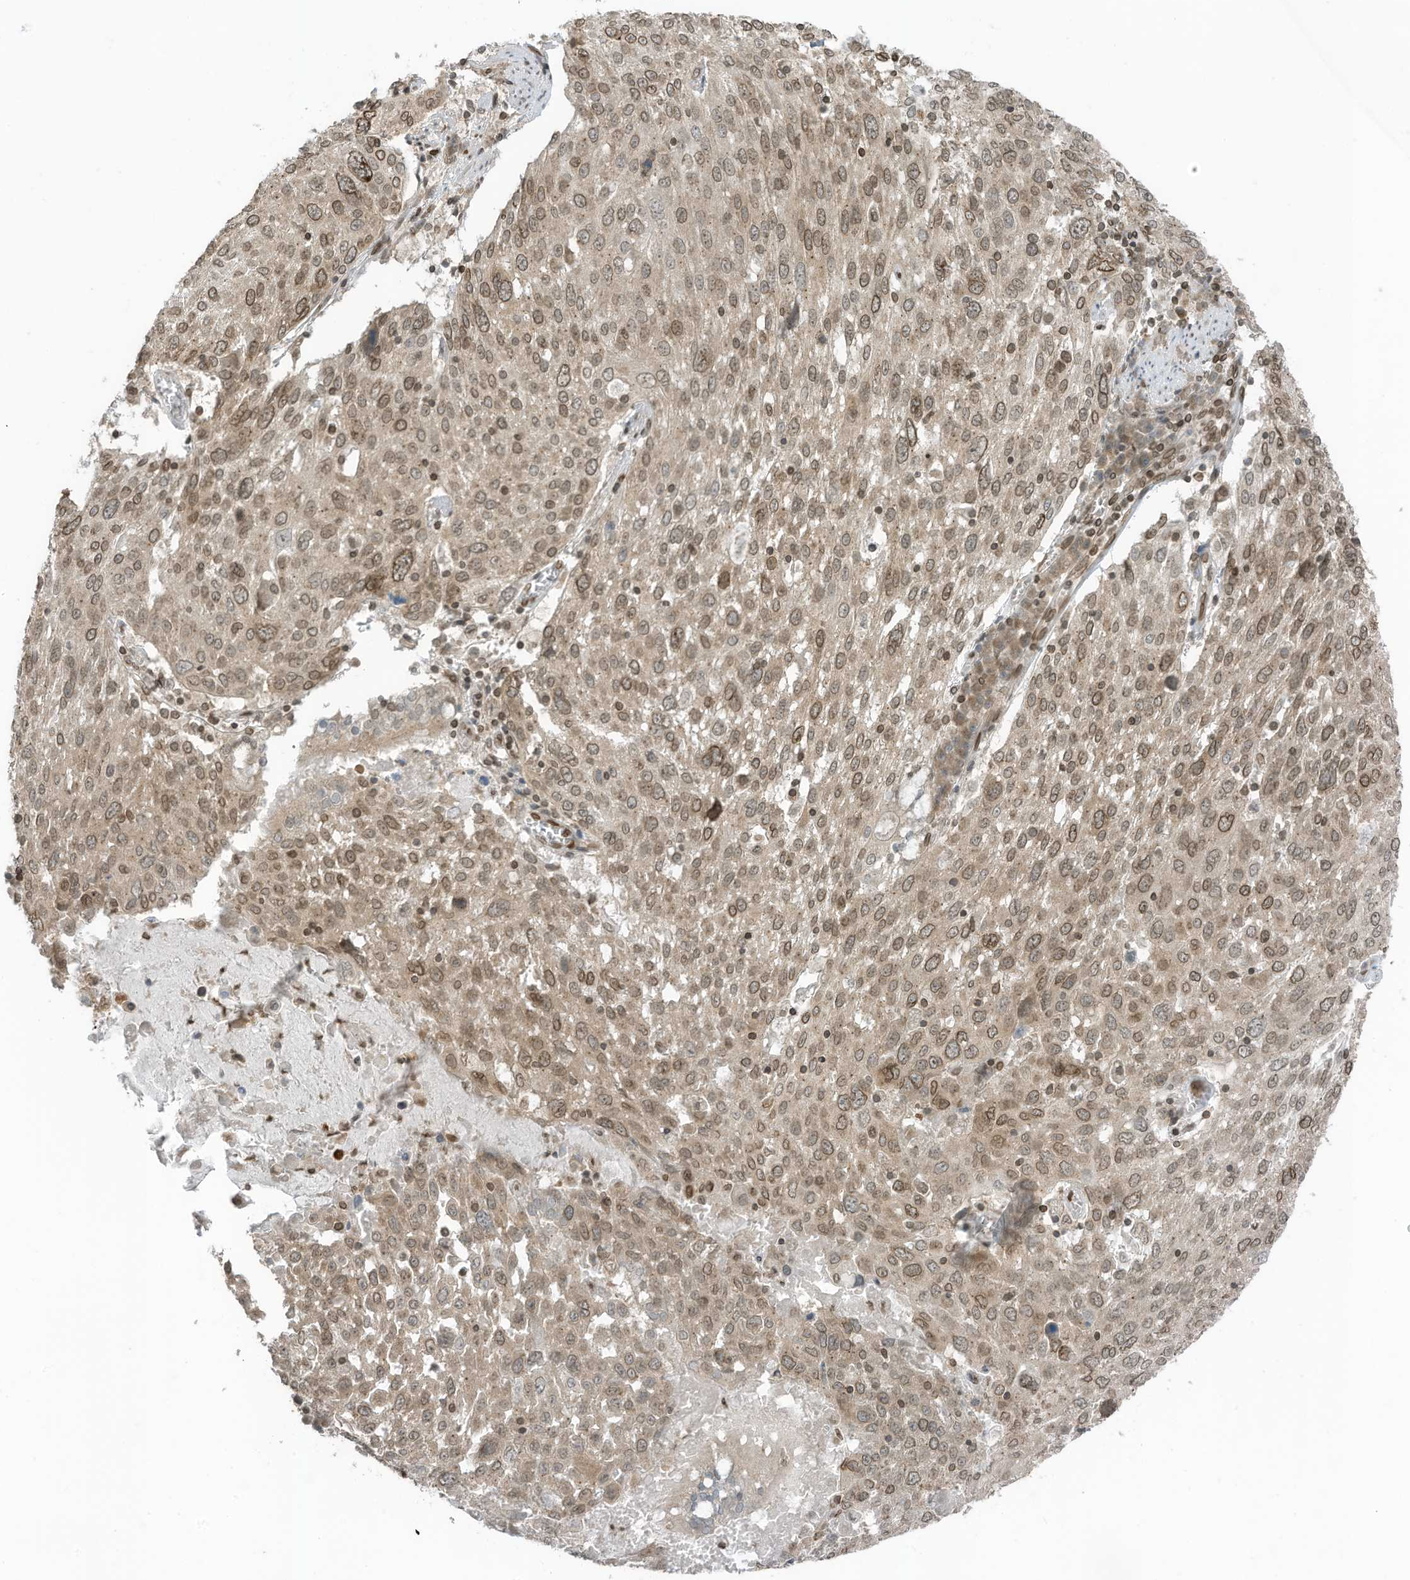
{"staining": {"intensity": "moderate", "quantity": ">75%", "location": "cytoplasmic/membranous,nuclear"}, "tissue": "lung cancer", "cell_type": "Tumor cells", "image_type": "cancer", "snomed": [{"axis": "morphology", "description": "Squamous cell carcinoma, NOS"}, {"axis": "topography", "description": "Lung"}], "caption": "Protein expression analysis of human lung cancer (squamous cell carcinoma) reveals moderate cytoplasmic/membranous and nuclear staining in about >75% of tumor cells.", "gene": "RABL3", "patient": {"sex": "male", "age": 65}}